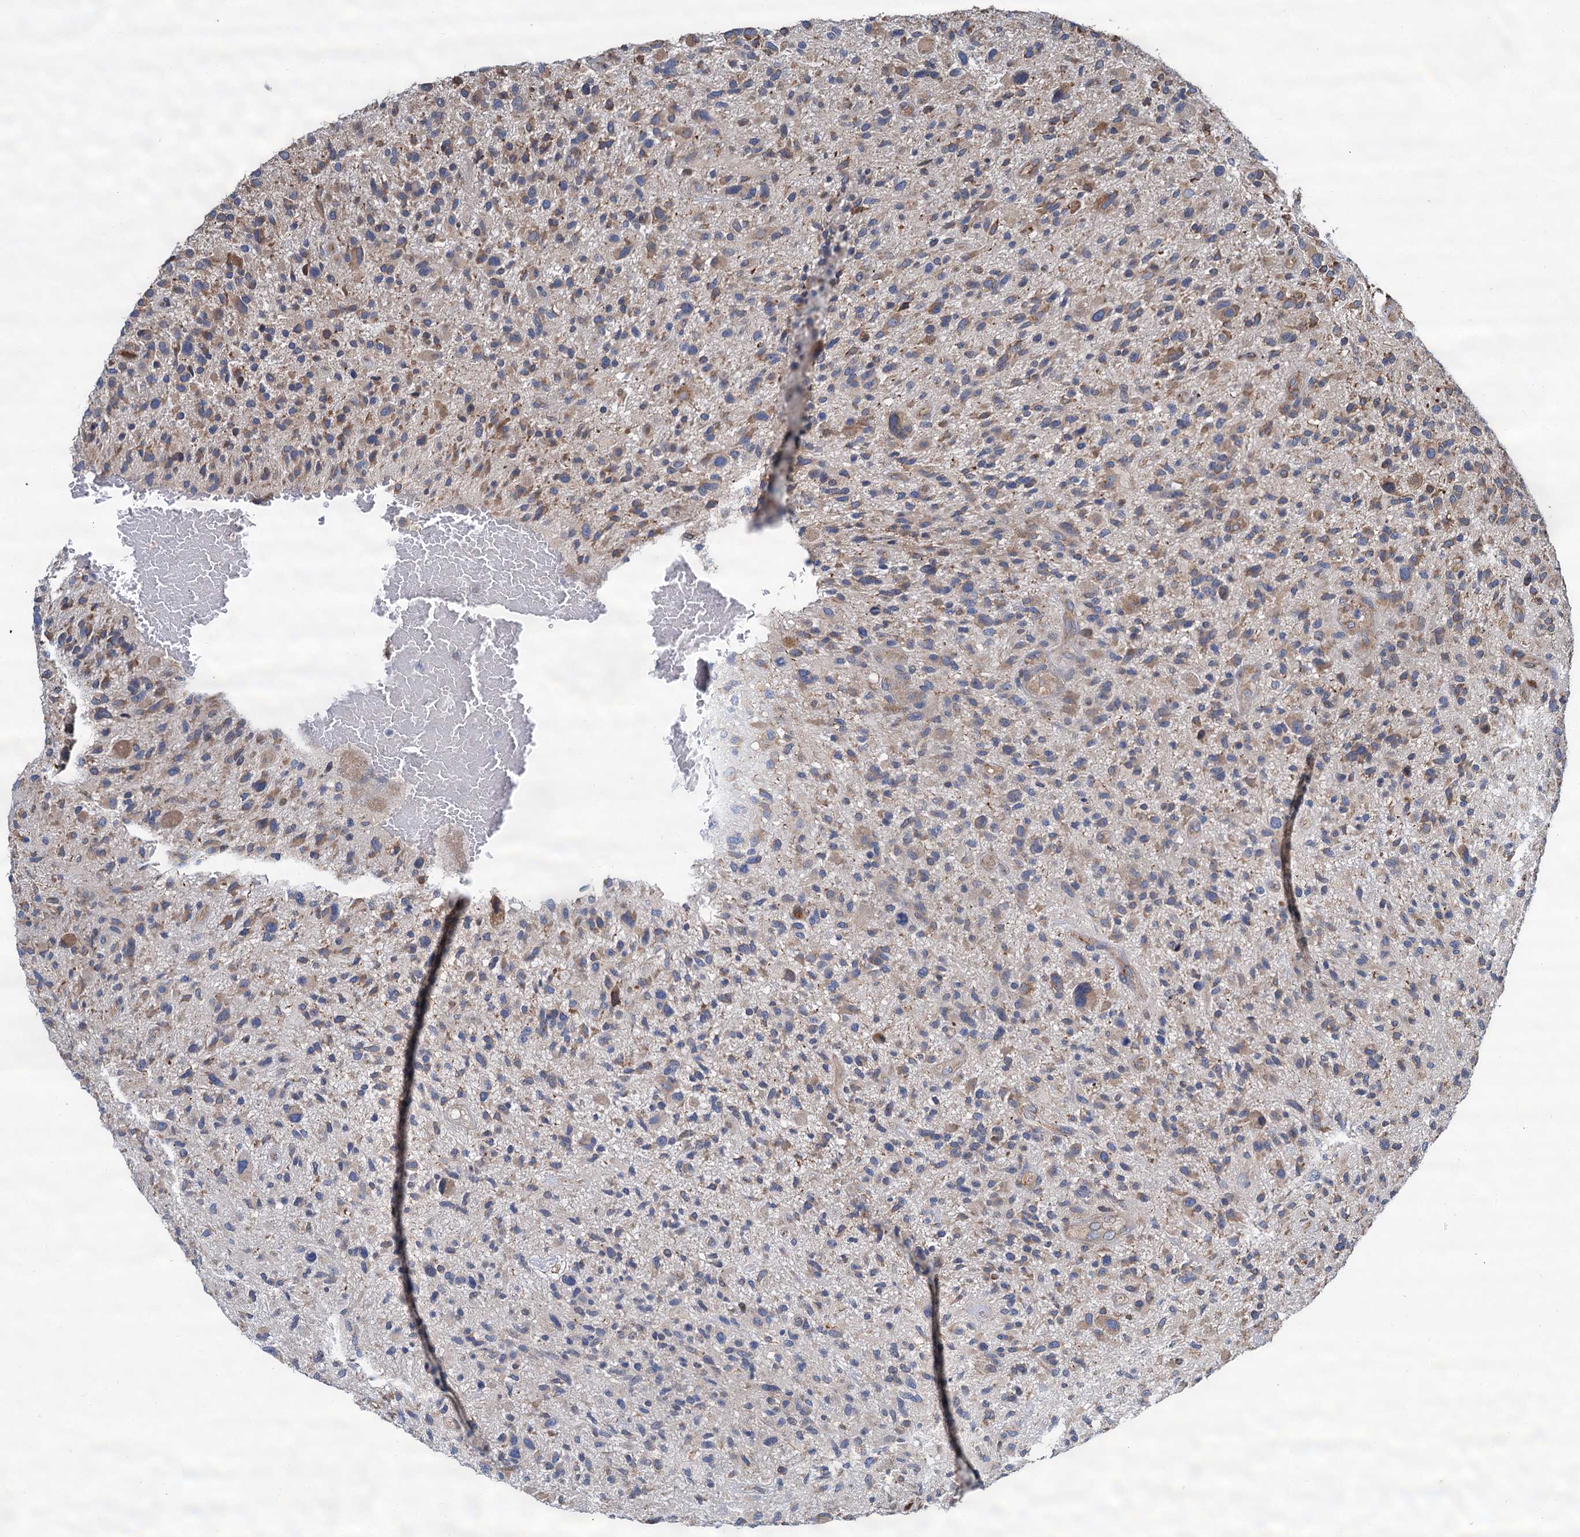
{"staining": {"intensity": "moderate", "quantity": "25%-75%", "location": "cytoplasmic/membranous"}, "tissue": "glioma", "cell_type": "Tumor cells", "image_type": "cancer", "snomed": [{"axis": "morphology", "description": "Glioma, malignant, High grade"}, {"axis": "topography", "description": "Brain"}], "caption": "Immunohistochemical staining of human malignant glioma (high-grade) shows medium levels of moderate cytoplasmic/membranous protein expression in about 25%-75% of tumor cells.", "gene": "LINS1", "patient": {"sex": "male", "age": 47}}